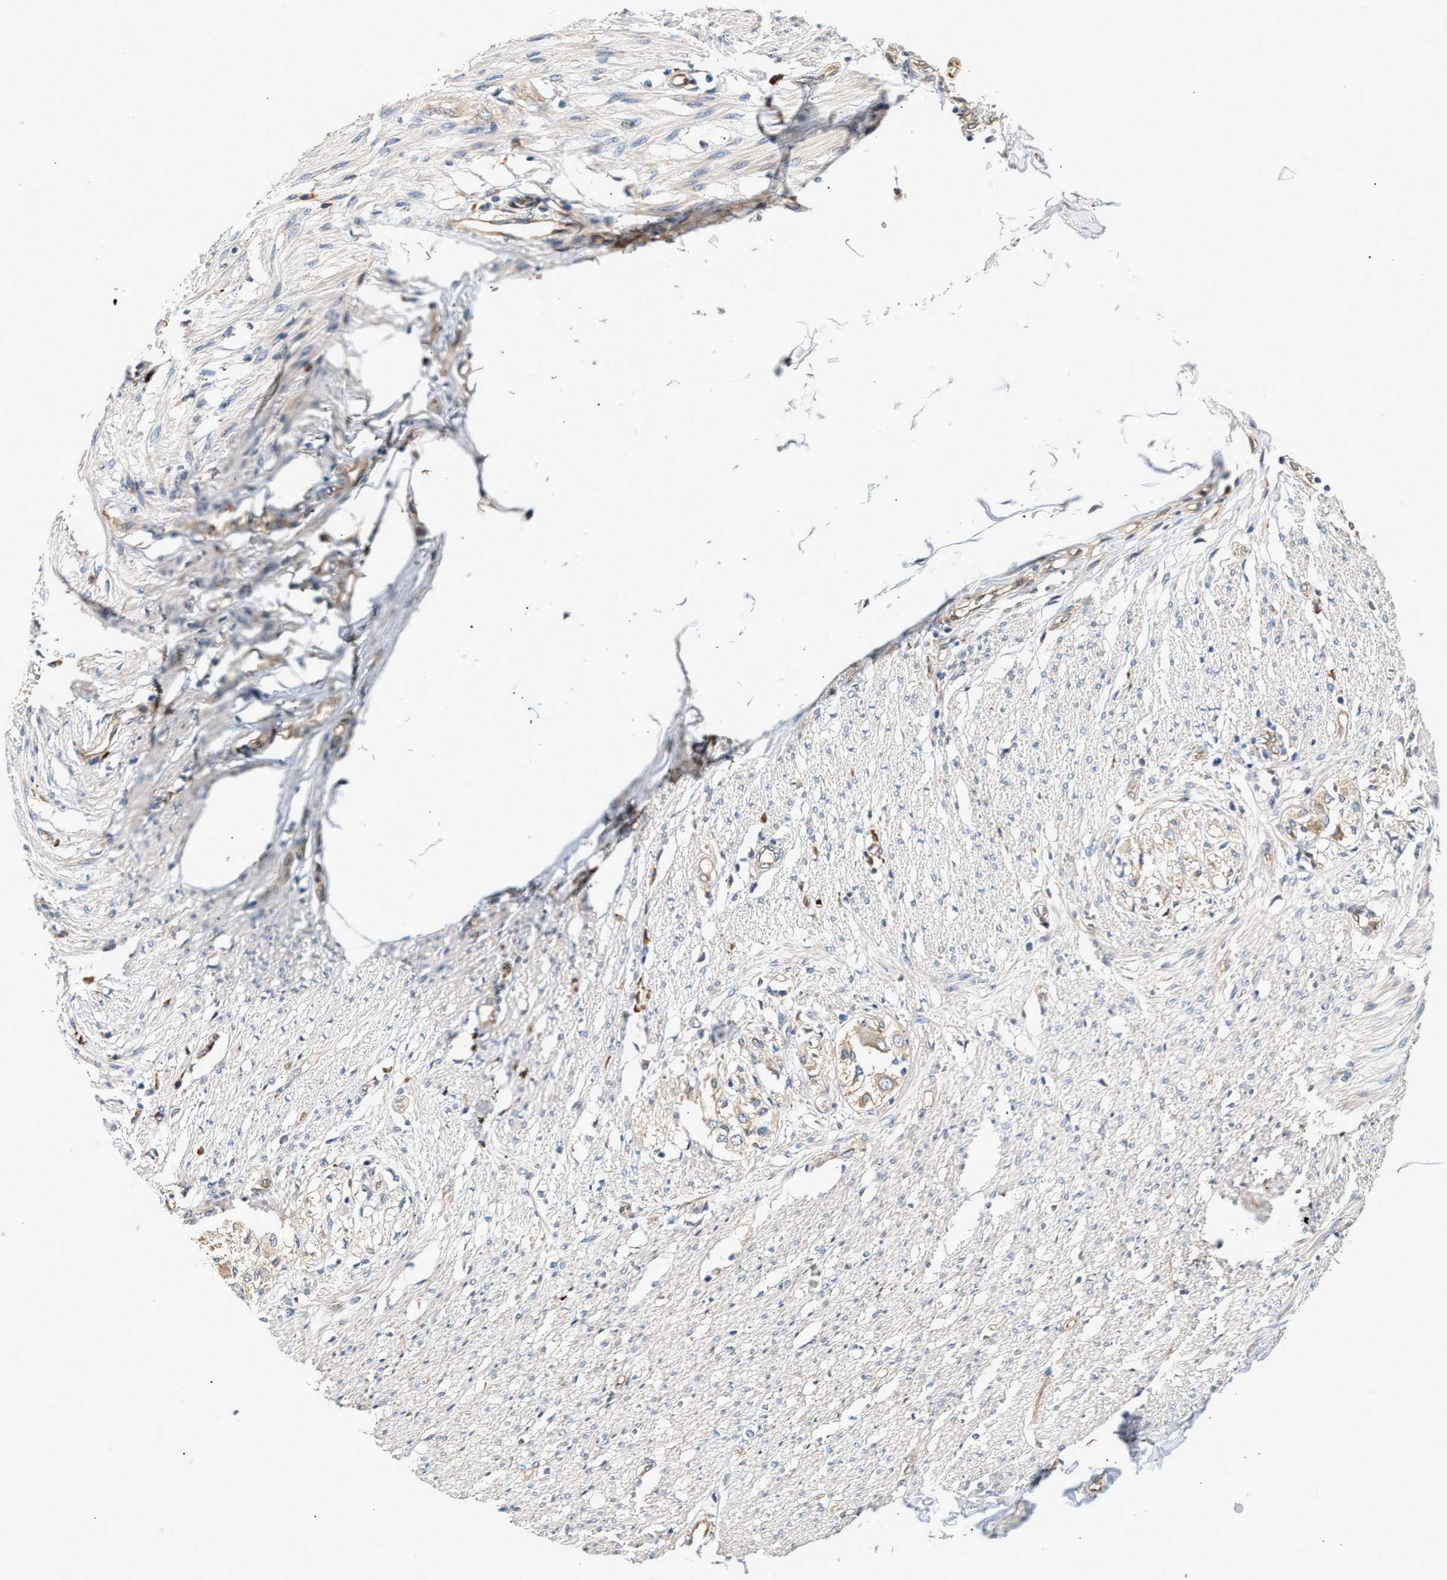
{"staining": {"intensity": "negative", "quantity": "none", "location": "none"}, "tissue": "smooth muscle", "cell_type": "Smooth muscle cells", "image_type": "normal", "snomed": [{"axis": "morphology", "description": "Normal tissue, NOS"}, {"axis": "morphology", "description": "Adenocarcinoma, NOS"}, {"axis": "topography", "description": "Colon"}, {"axis": "topography", "description": "Peripheral nerve tissue"}], "caption": "An image of human smooth muscle is negative for staining in smooth muscle cells. Brightfield microscopy of IHC stained with DAB (3,3'-diaminobenzidine) (brown) and hematoxylin (blue), captured at high magnification.", "gene": "IFT74", "patient": {"sex": "male", "age": 14}}